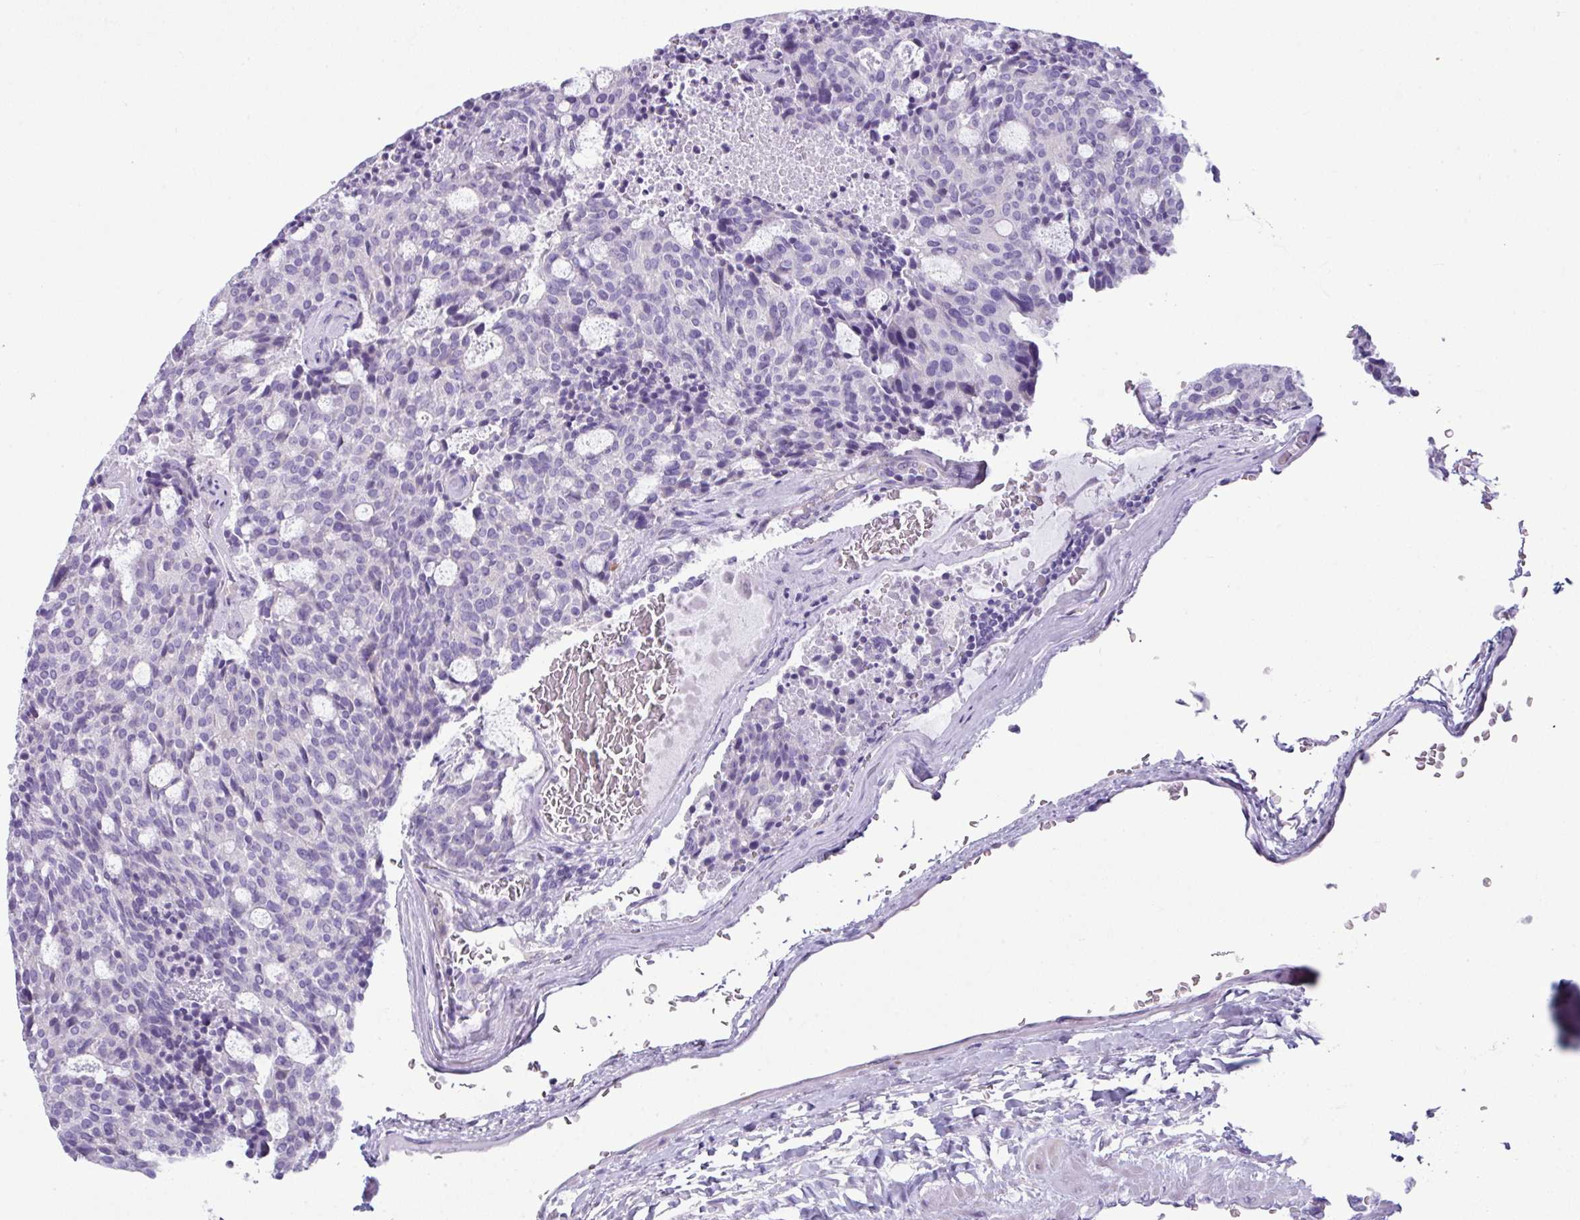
{"staining": {"intensity": "negative", "quantity": "none", "location": "none"}, "tissue": "carcinoid", "cell_type": "Tumor cells", "image_type": "cancer", "snomed": [{"axis": "morphology", "description": "Carcinoid, malignant, NOS"}, {"axis": "topography", "description": "Pancreas"}], "caption": "Micrograph shows no protein positivity in tumor cells of carcinoid tissue.", "gene": "ABCC5", "patient": {"sex": "female", "age": 54}}